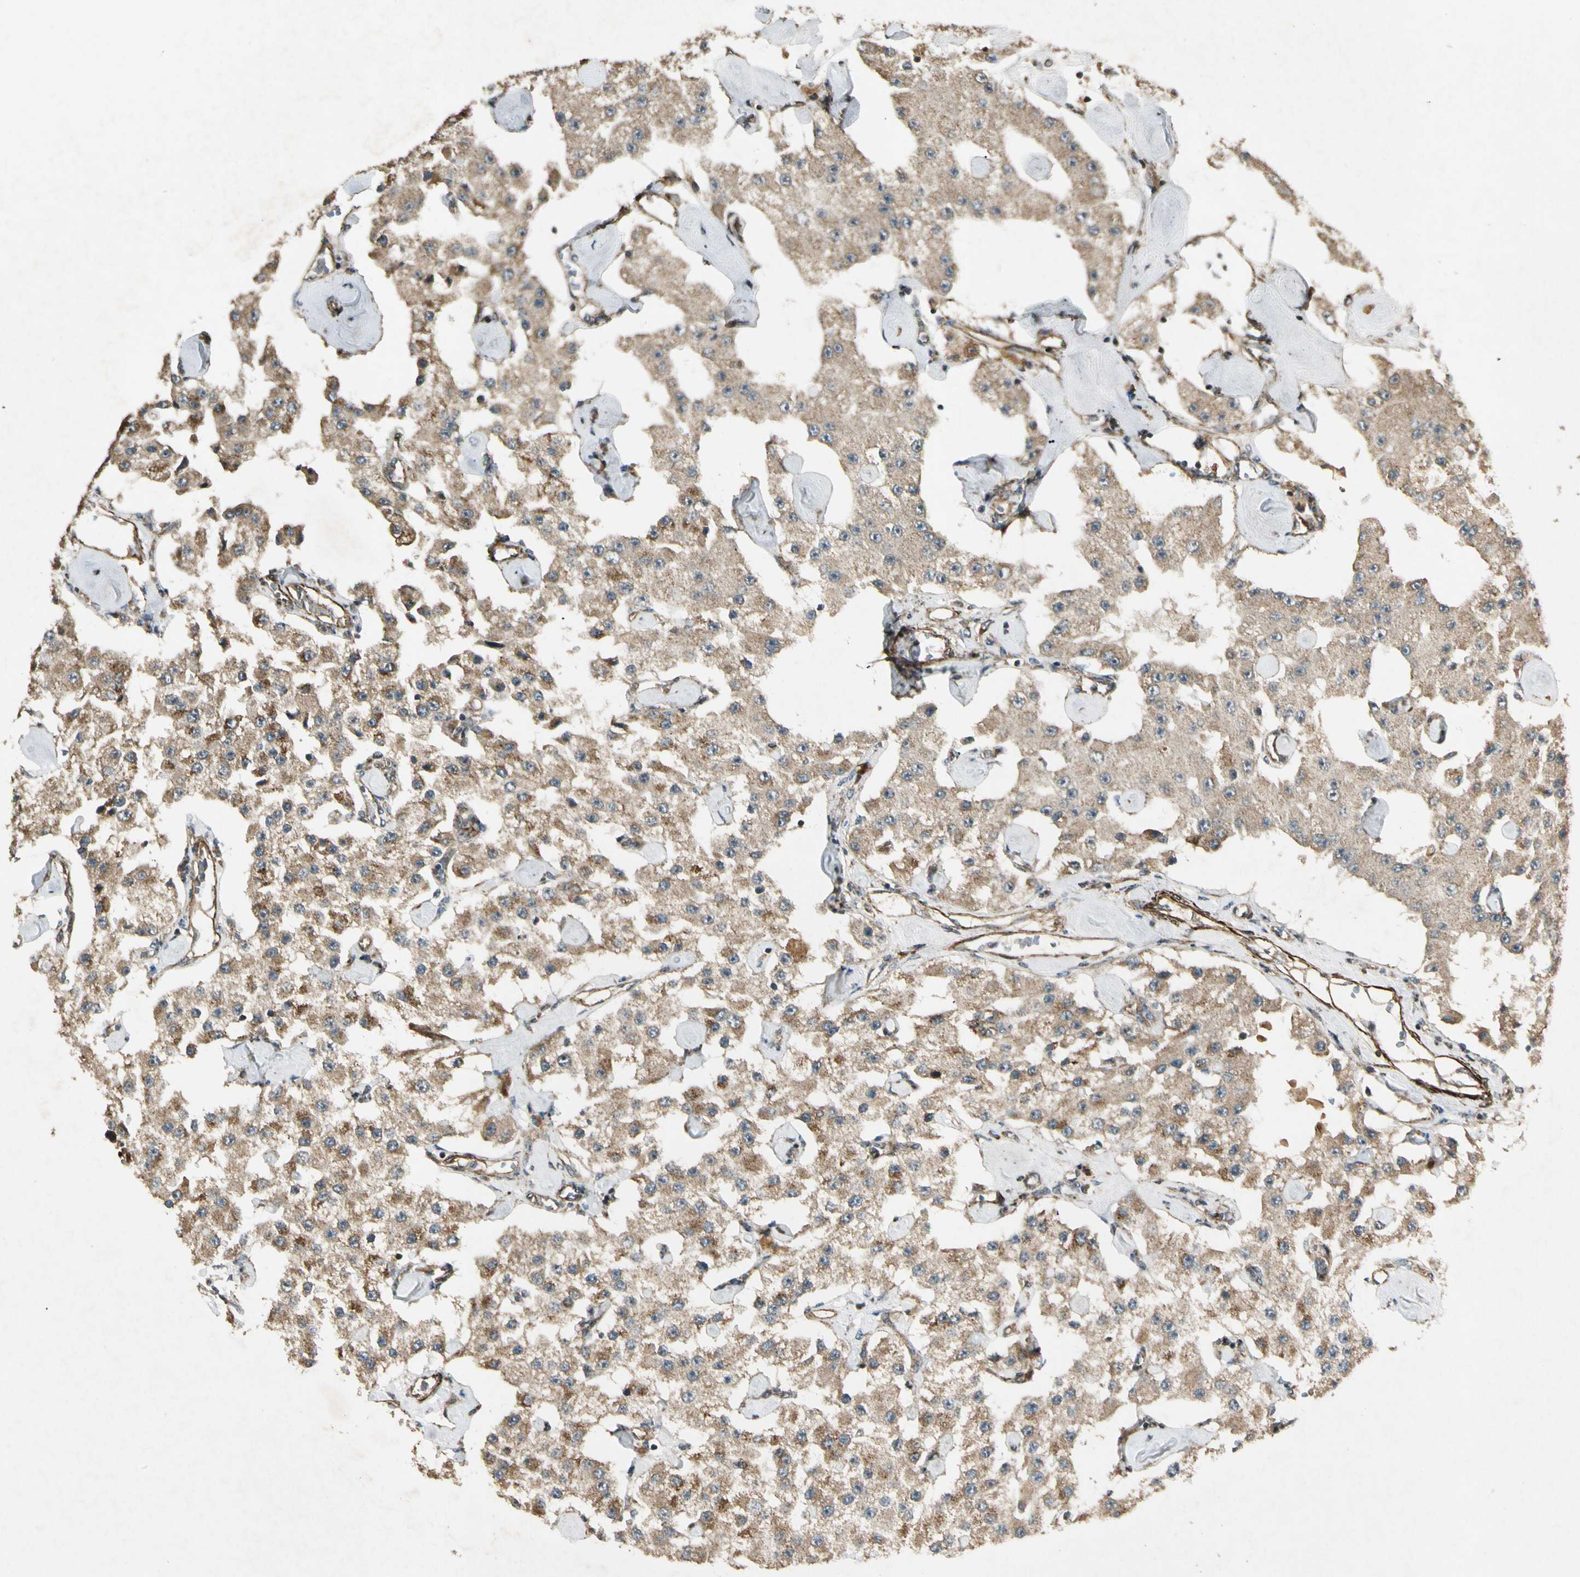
{"staining": {"intensity": "moderate", "quantity": "25%-75%", "location": "cytoplasmic/membranous"}, "tissue": "carcinoid", "cell_type": "Tumor cells", "image_type": "cancer", "snomed": [{"axis": "morphology", "description": "Carcinoid, malignant, NOS"}, {"axis": "topography", "description": "Pancreas"}], "caption": "Immunohistochemistry (IHC) (DAB (3,3'-diaminobenzidine)) staining of carcinoid demonstrates moderate cytoplasmic/membranous protein positivity in approximately 25%-75% of tumor cells.", "gene": "GCK", "patient": {"sex": "male", "age": 41}}